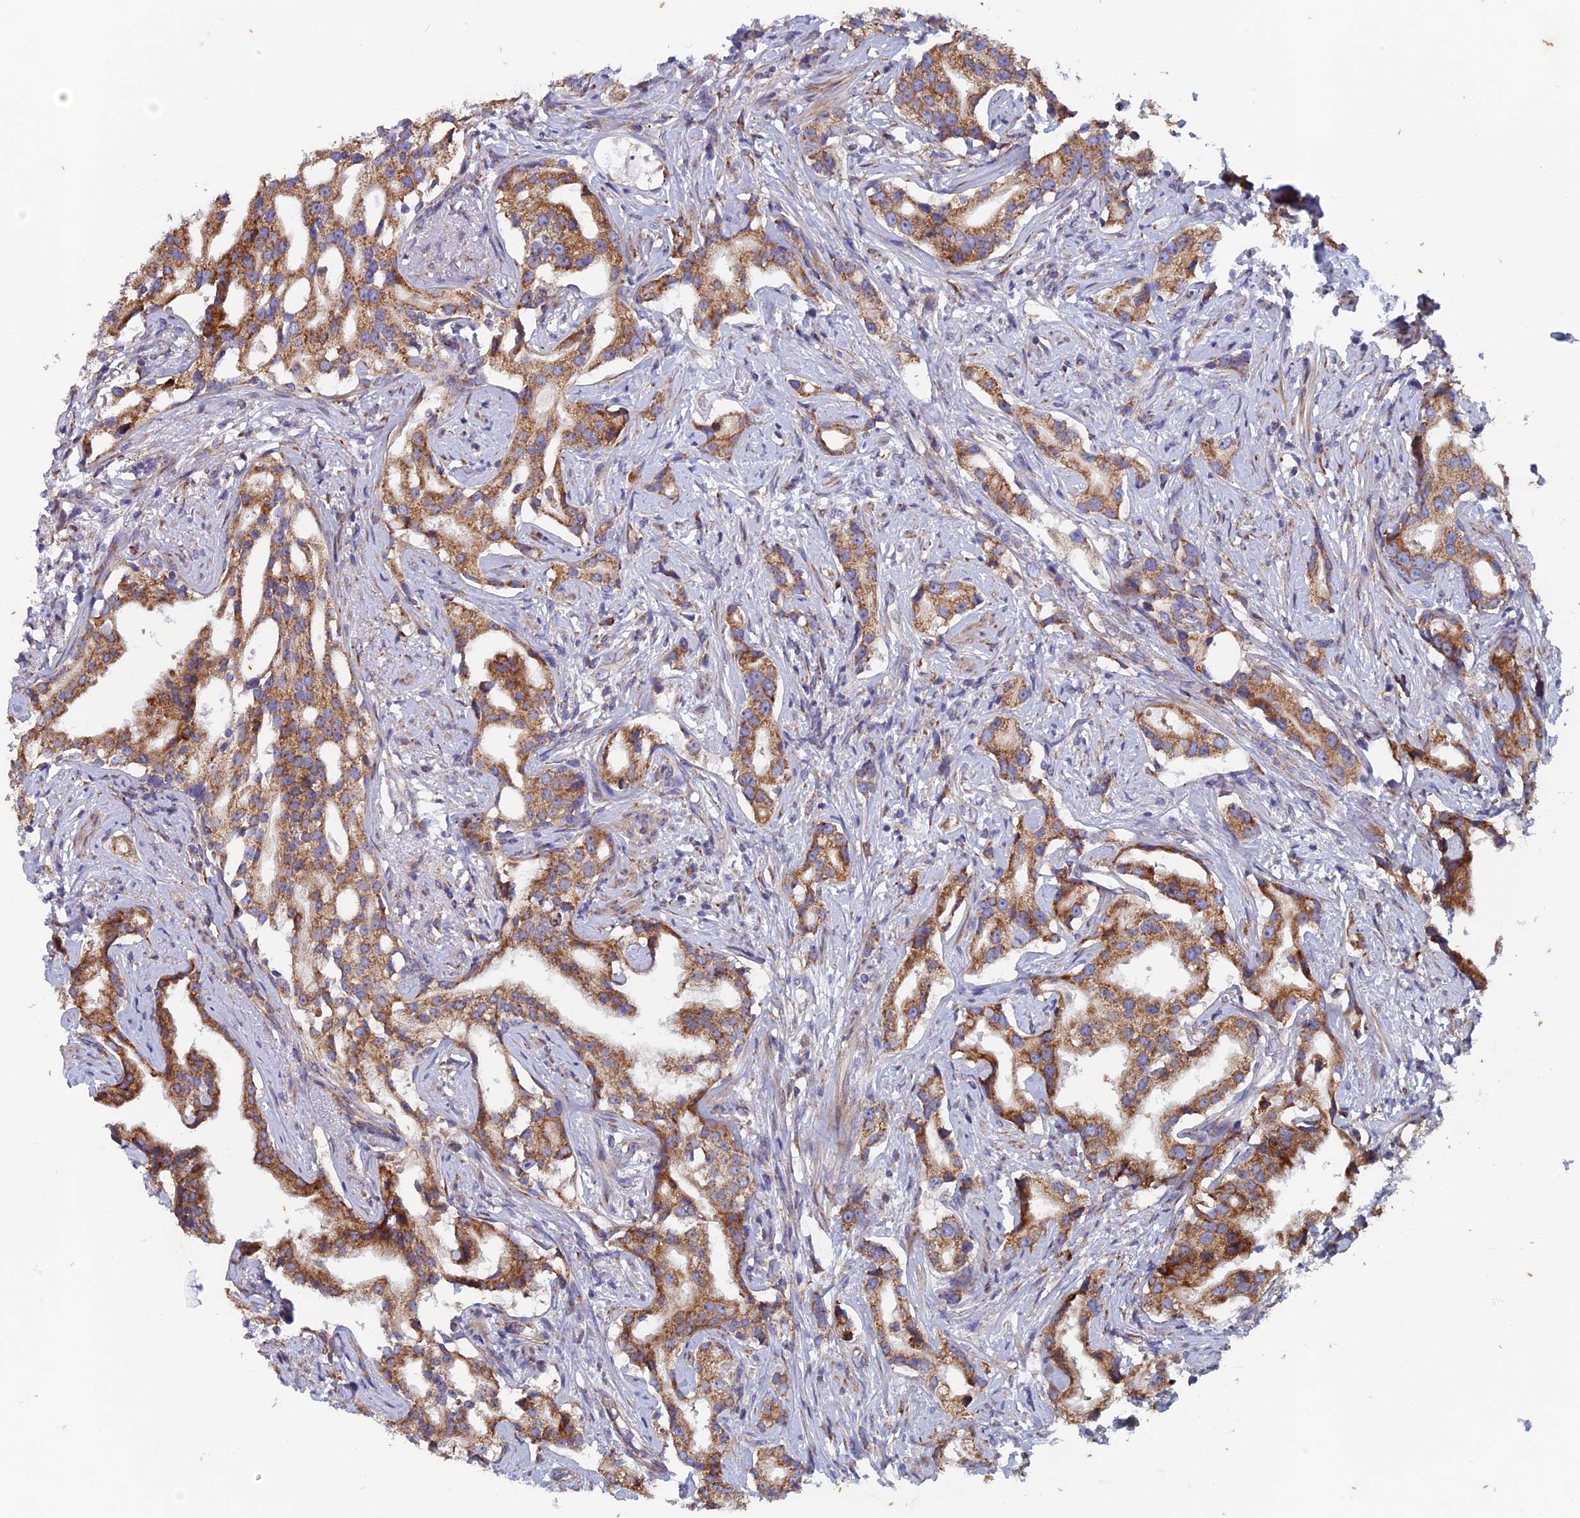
{"staining": {"intensity": "moderate", "quantity": ">75%", "location": "cytoplasmic/membranous"}, "tissue": "prostate cancer", "cell_type": "Tumor cells", "image_type": "cancer", "snomed": [{"axis": "morphology", "description": "Adenocarcinoma, High grade"}, {"axis": "topography", "description": "Prostate"}], "caption": "DAB immunohistochemical staining of prostate adenocarcinoma (high-grade) displays moderate cytoplasmic/membranous protein staining in approximately >75% of tumor cells.", "gene": "AP4S1", "patient": {"sex": "male", "age": 67}}